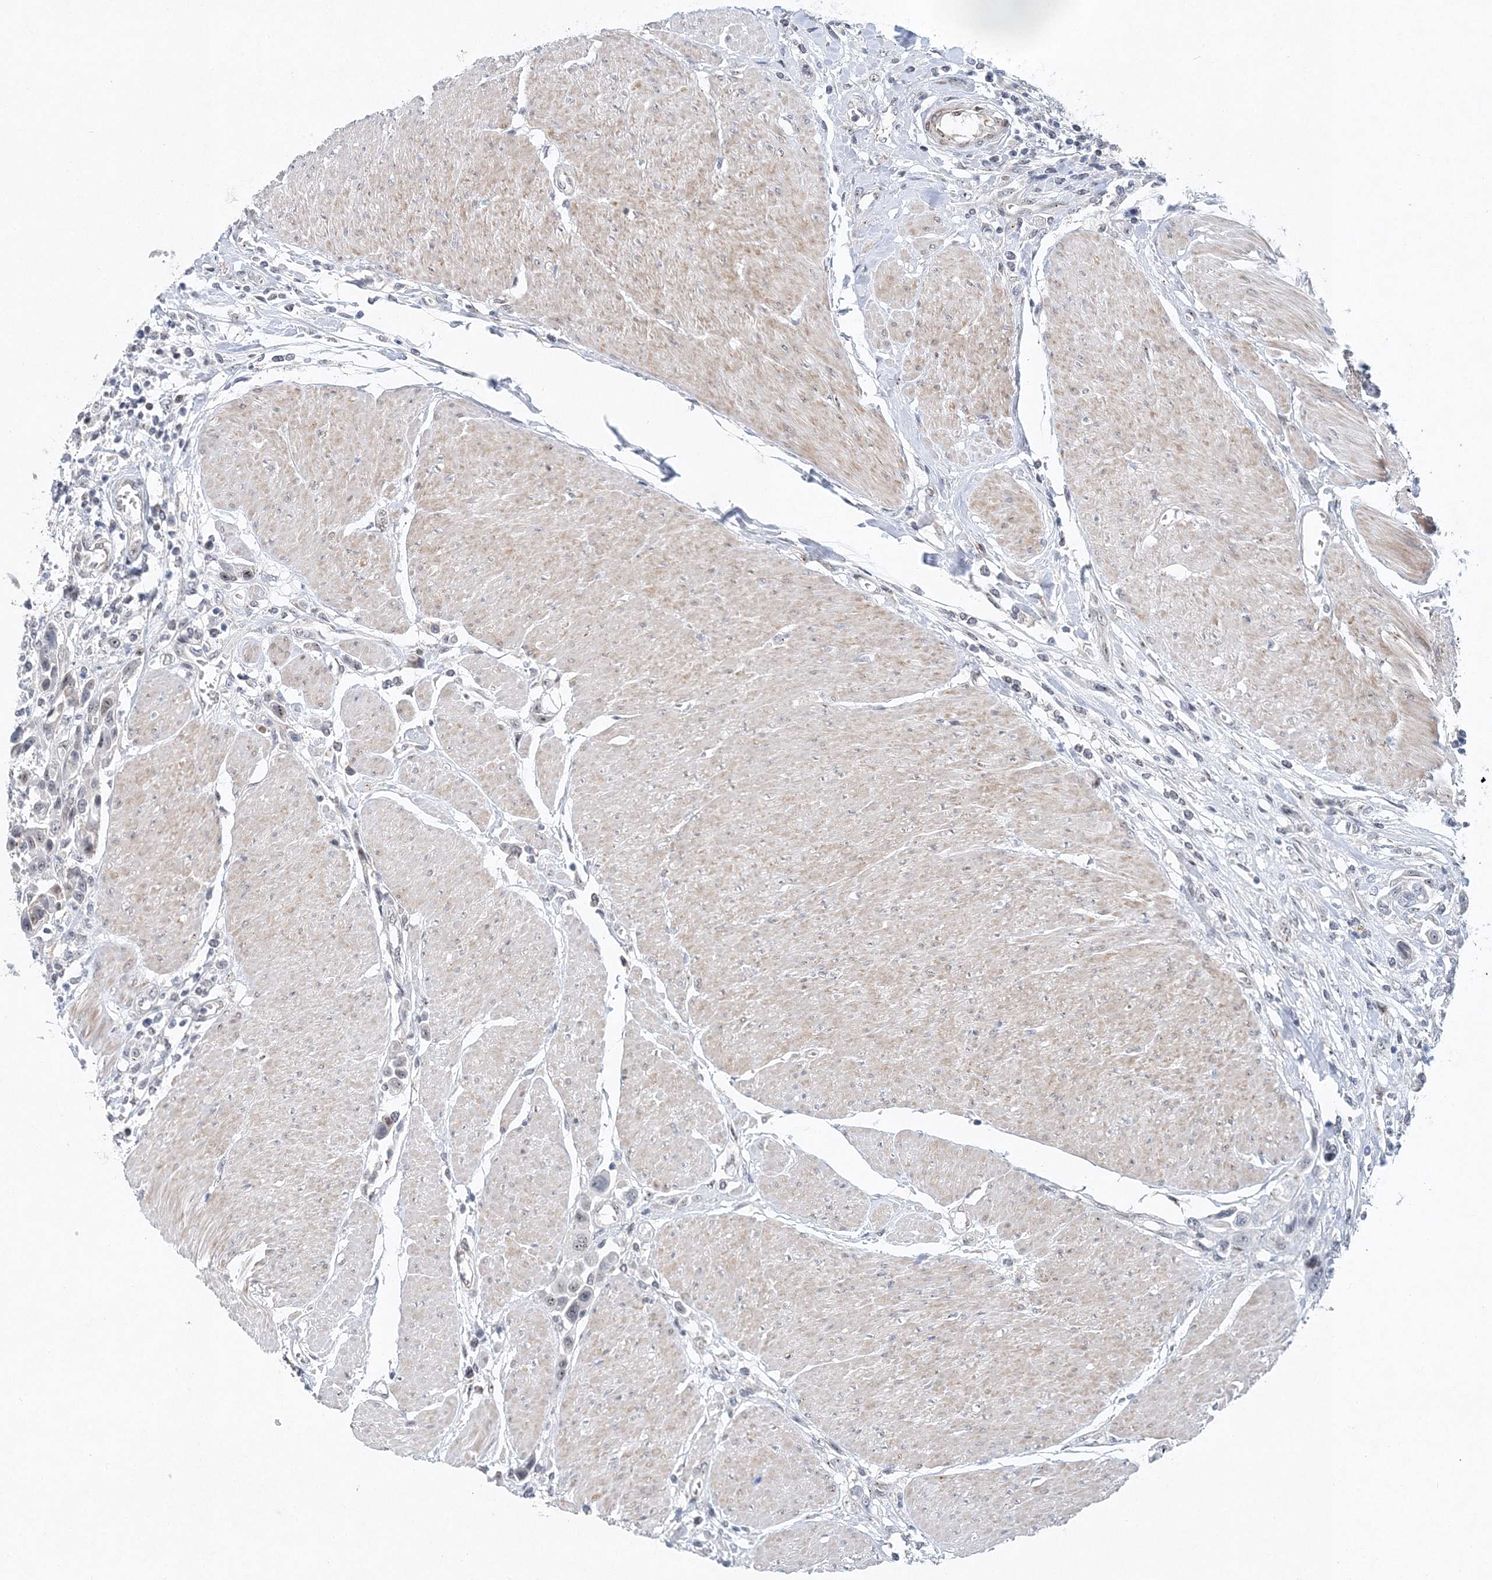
{"staining": {"intensity": "negative", "quantity": "none", "location": "none"}, "tissue": "urothelial cancer", "cell_type": "Tumor cells", "image_type": "cancer", "snomed": [{"axis": "morphology", "description": "Urothelial carcinoma, High grade"}, {"axis": "topography", "description": "Urinary bladder"}], "caption": "Tumor cells show no significant protein positivity in urothelial cancer. (Brightfield microscopy of DAB immunohistochemistry (IHC) at high magnification).", "gene": "UIMC1", "patient": {"sex": "male", "age": 50}}